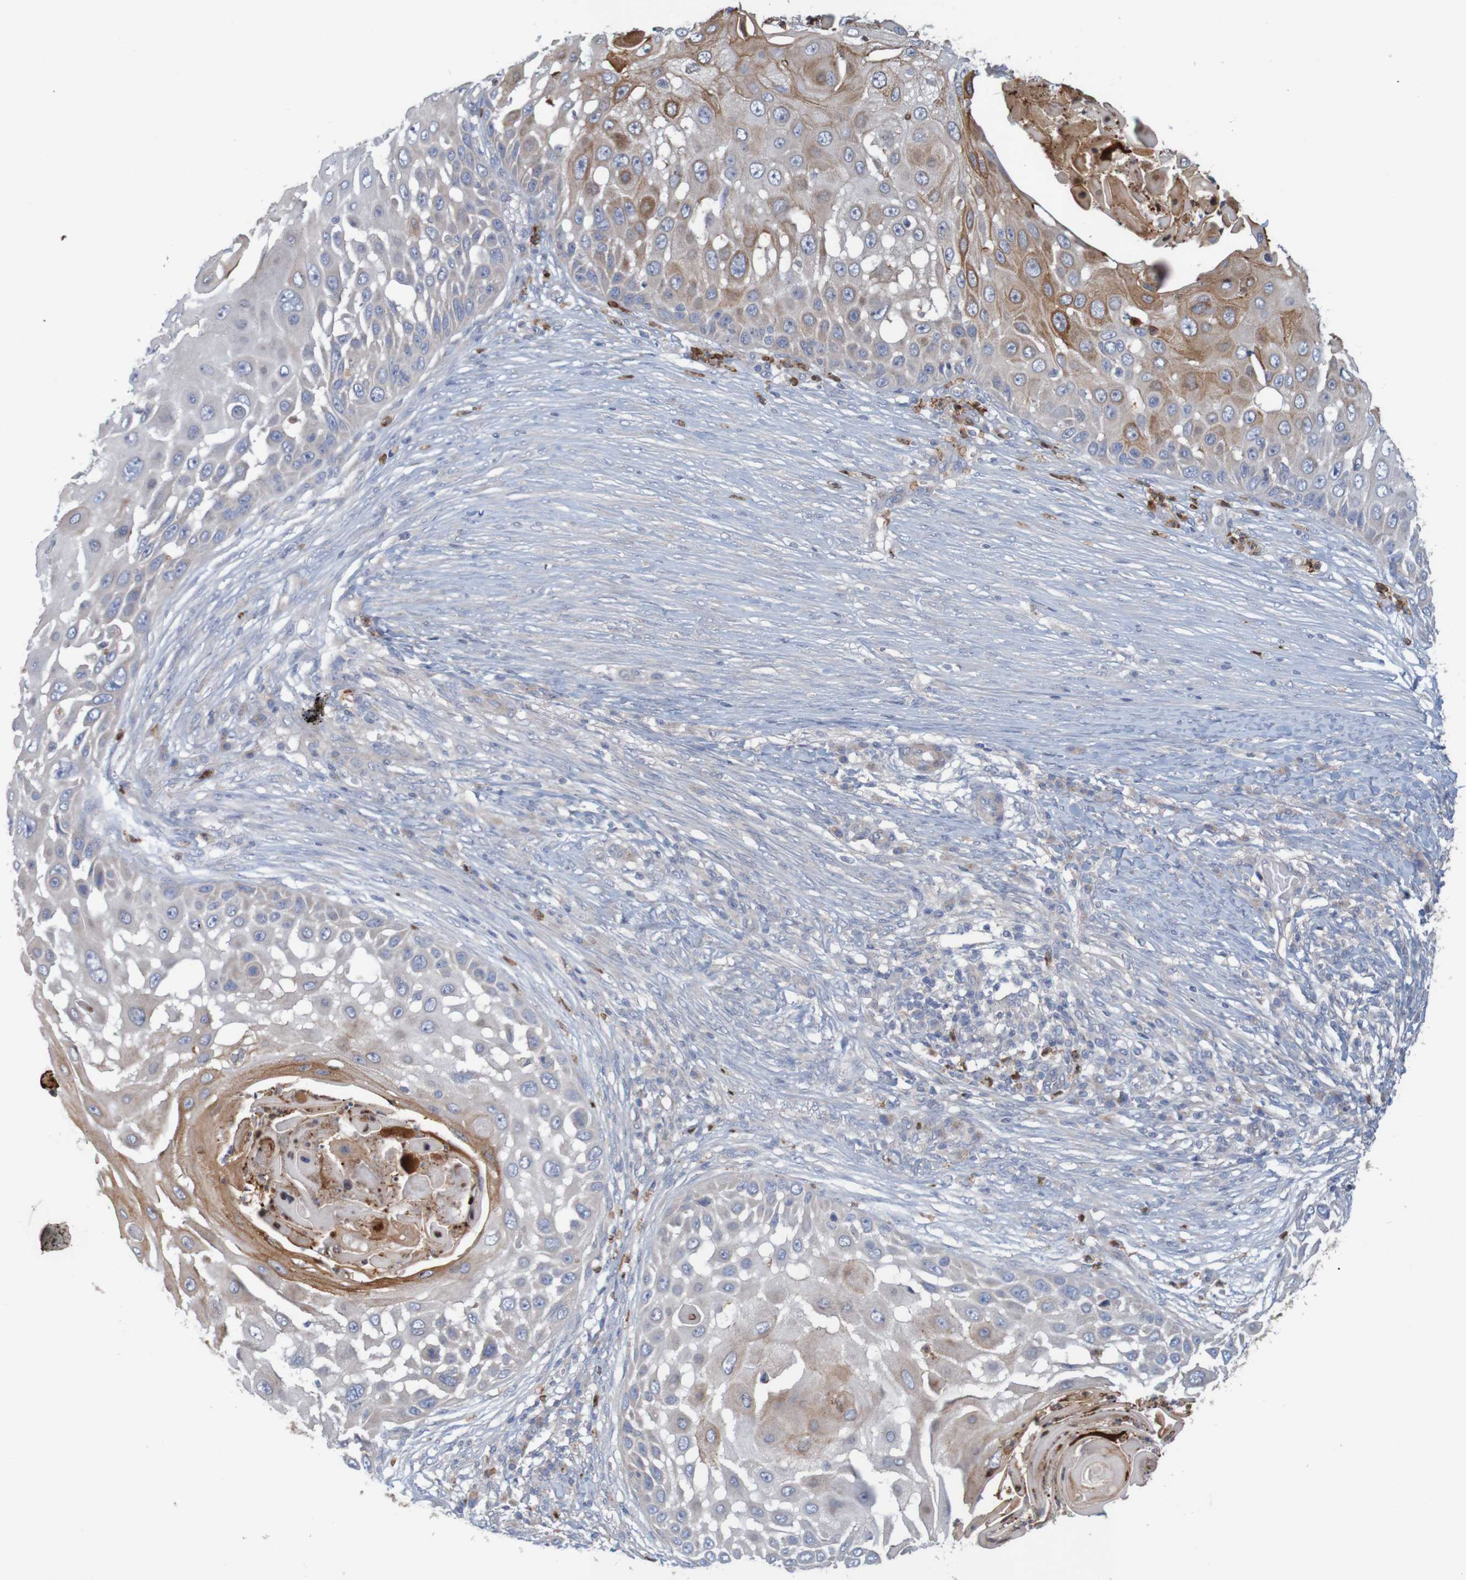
{"staining": {"intensity": "moderate", "quantity": "<25%", "location": "cytoplasmic/membranous"}, "tissue": "skin cancer", "cell_type": "Tumor cells", "image_type": "cancer", "snomed": [{"axis": "morphology", "description": "Squamous cell carcinoma, NOS"}, {"axis": "topography", "description": "Skin"}], "caption": "This image demonstrates IHC staining of squamous cell carcinoma (skin), with low moderate cytoplasmic/membranous staining in approximately <25% of tumor cells.", "gene": "KRT23", "patient": {"sex": "female", "age": 44}}